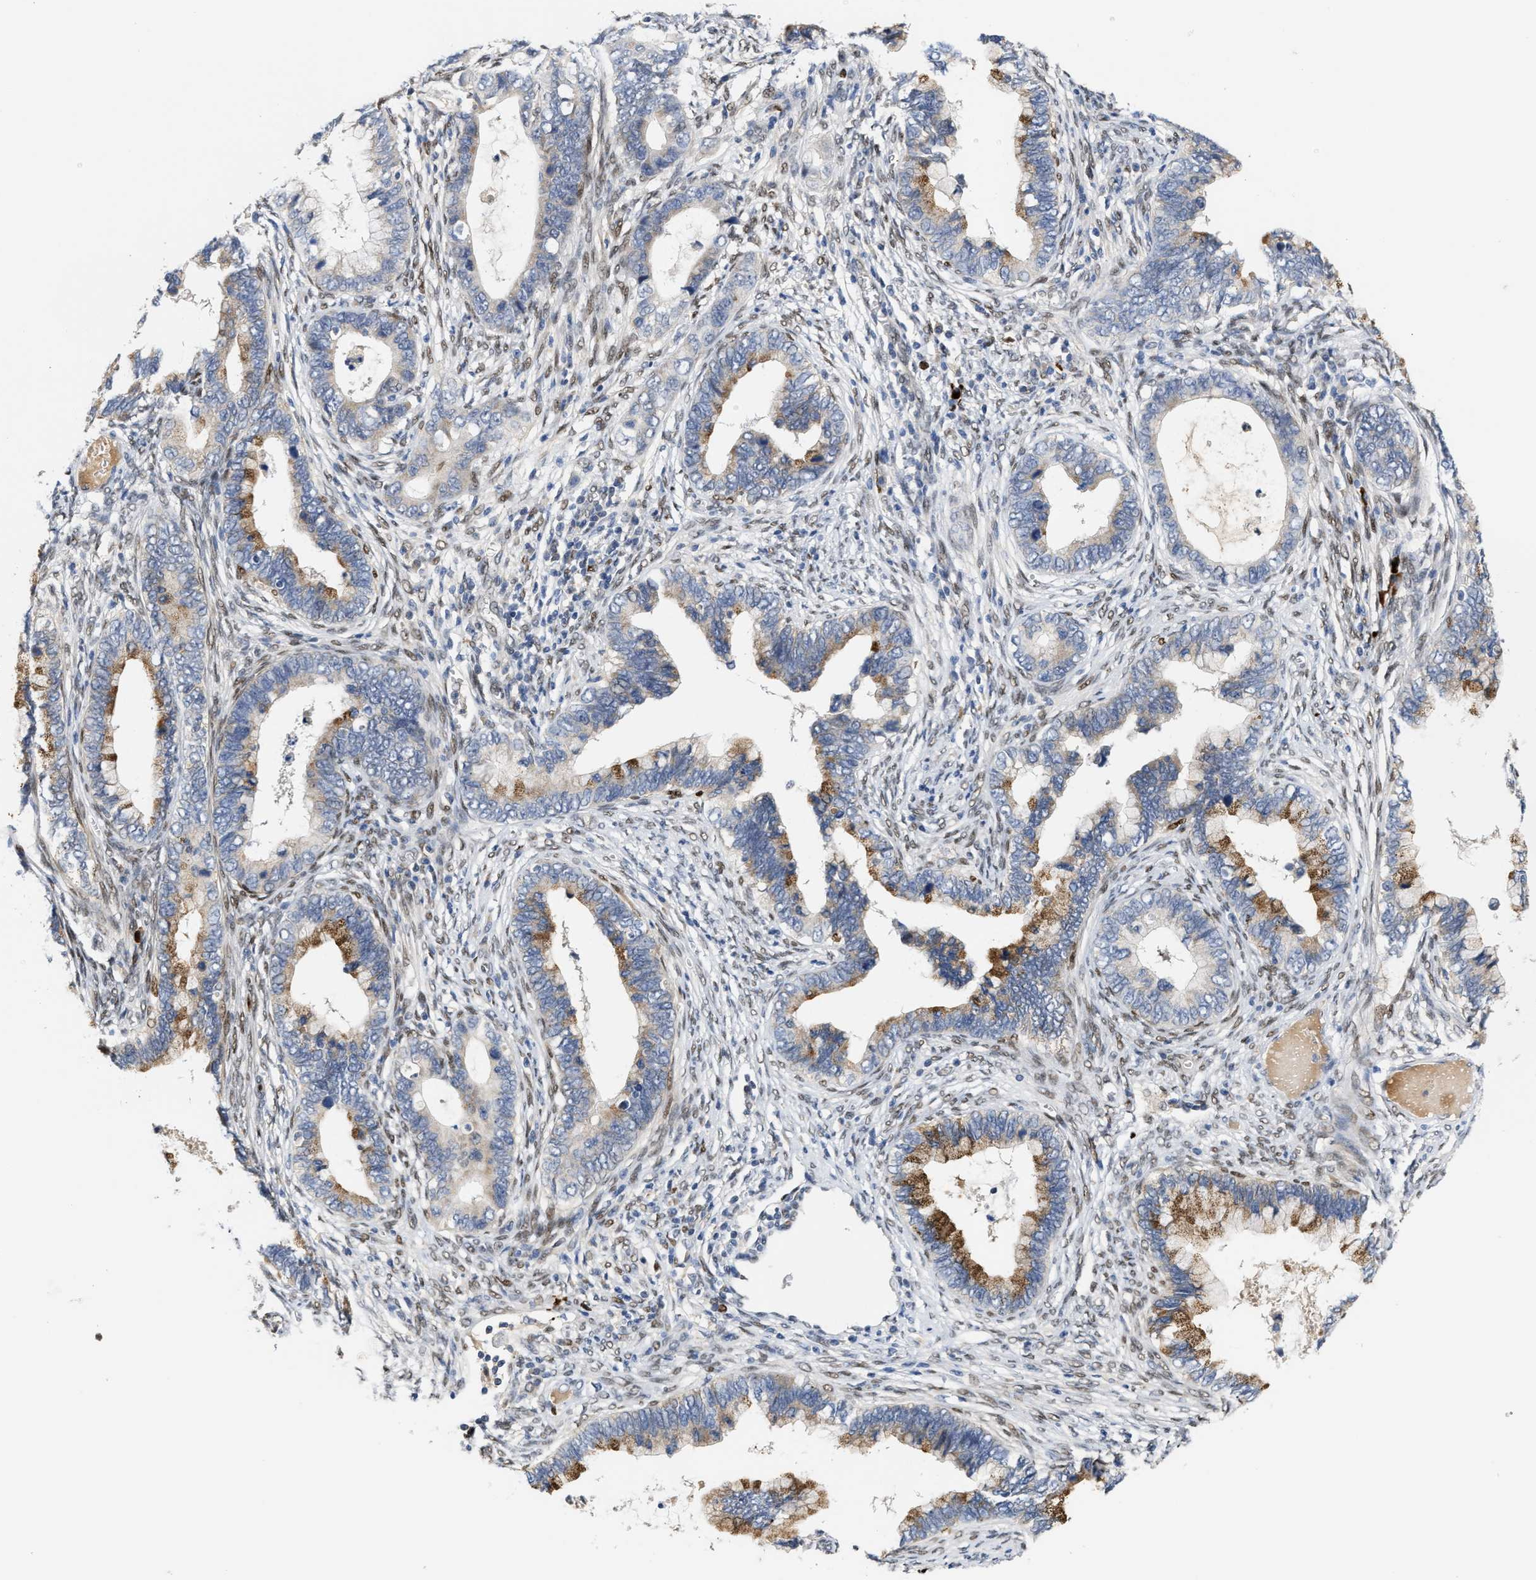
{"staining": {"intensity": "moderate", "quantity": "25%-75%", "location": "cytoplasmic/membranous"}, "tissue": "cervical cancer", "cell_type": "Tumor cells", "image_type": "cancer", "snomed": [{"axis": "morphology", "description": "Adenocarcinoma, NOS"}, {"axis": "topography", "description": "Cervix"}], "caption": "Cervical cancer stained for a protein demonstrates moderate cytoplasmic/membranous positivity in tumor cells.", "gene": "TCF4", "patient": {"sex": "female", "age": 44}}